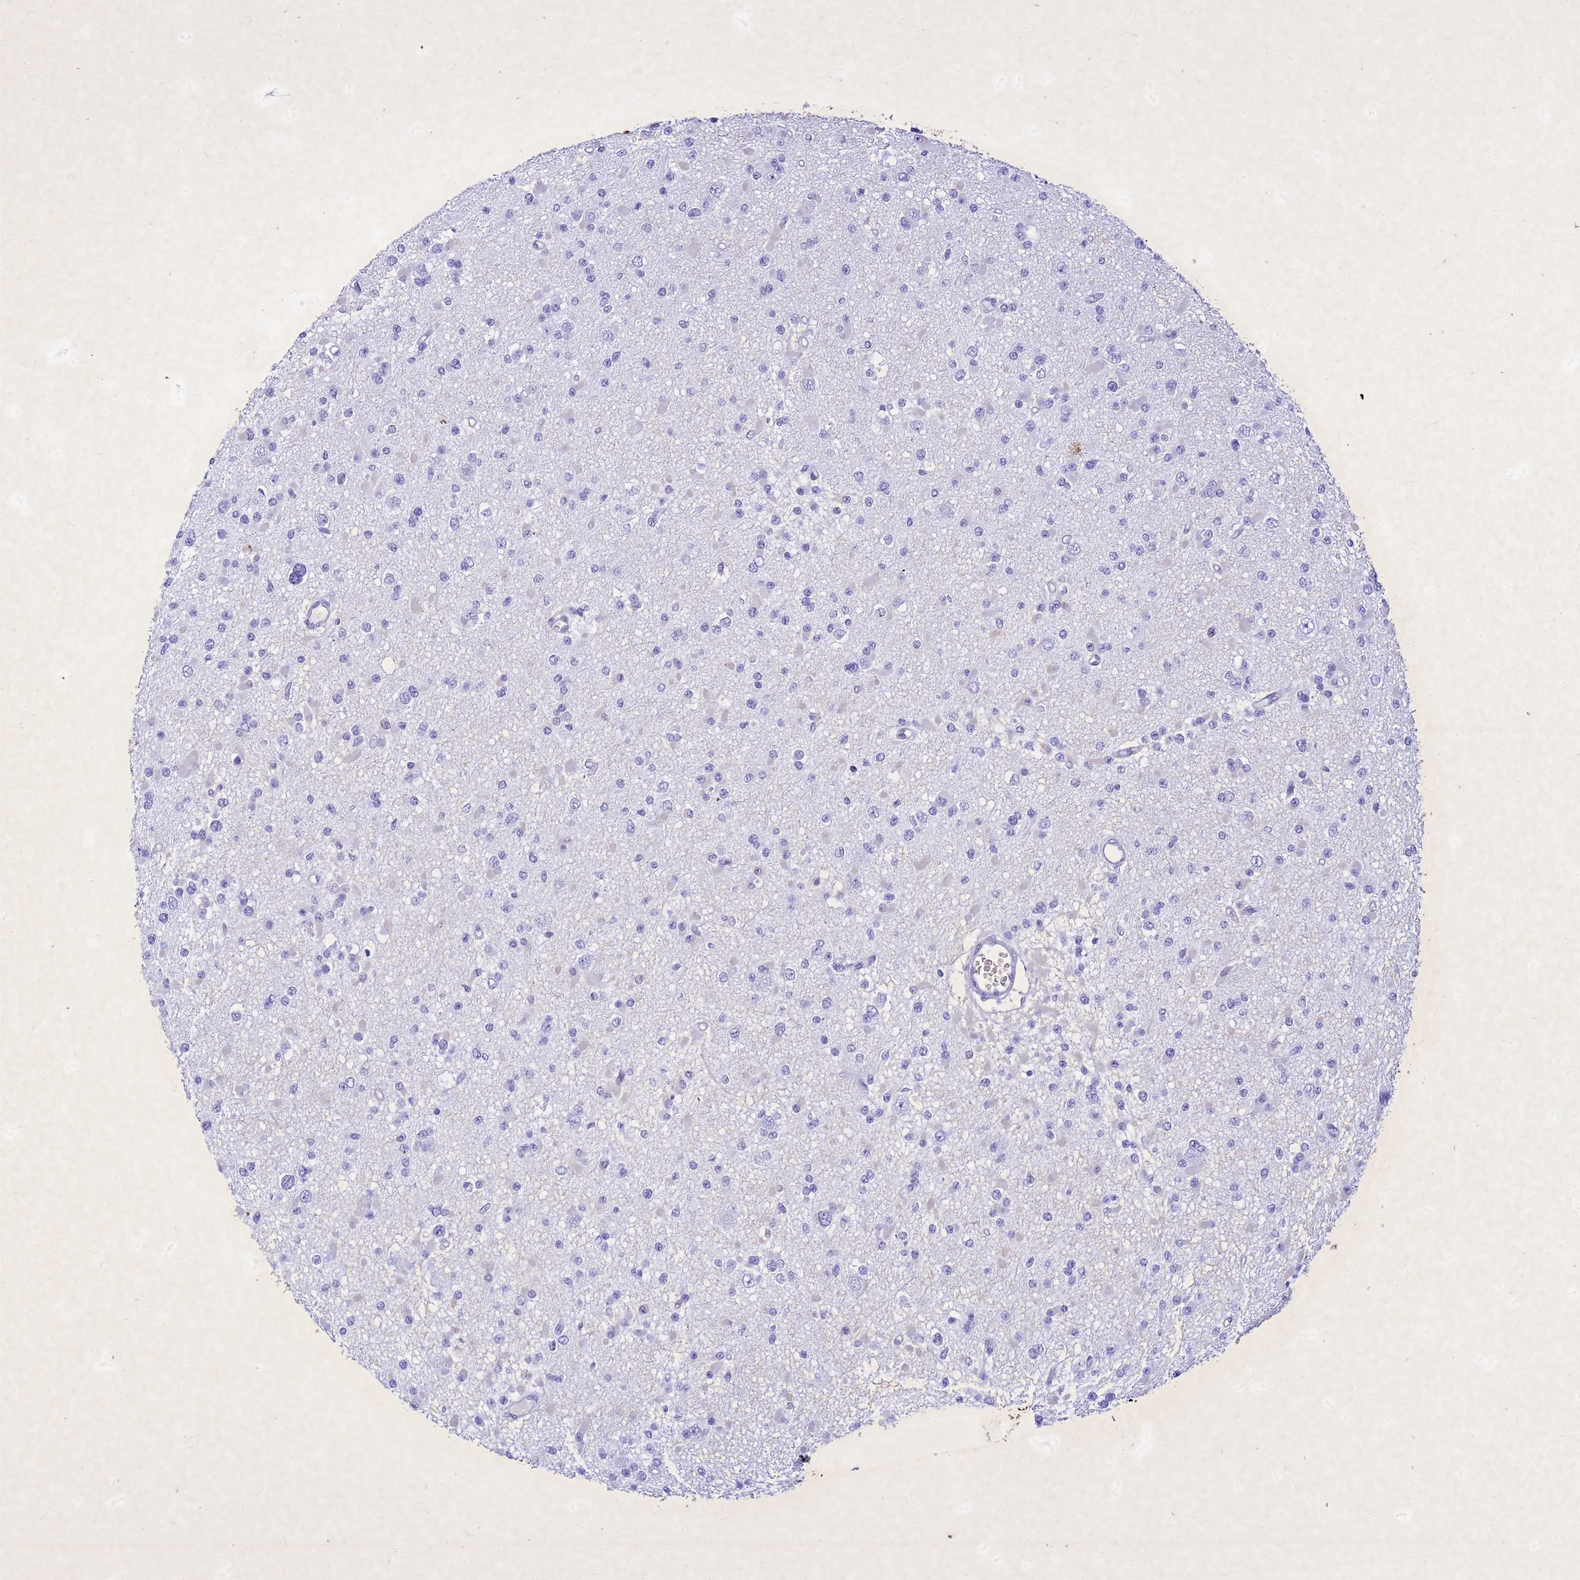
{"staining": {"intensity": "negative", "quantity": "none", "location": "none"}, "tissue": "glioma", "cell_type": "Tumor cells", "image_type": "cancer", "snomed": [{"axis": "morphology", "description": "Glioma, malignant, Low grade"}, {"axis": "topography", "description": "Brain"}], "caption": "Malignant glioma (low-grade) stained for a protein using immunohistochemistry reveals no positivity tumor cells.", "gene": "COPS9", "patient": {"sex": "female", "age": 22}}